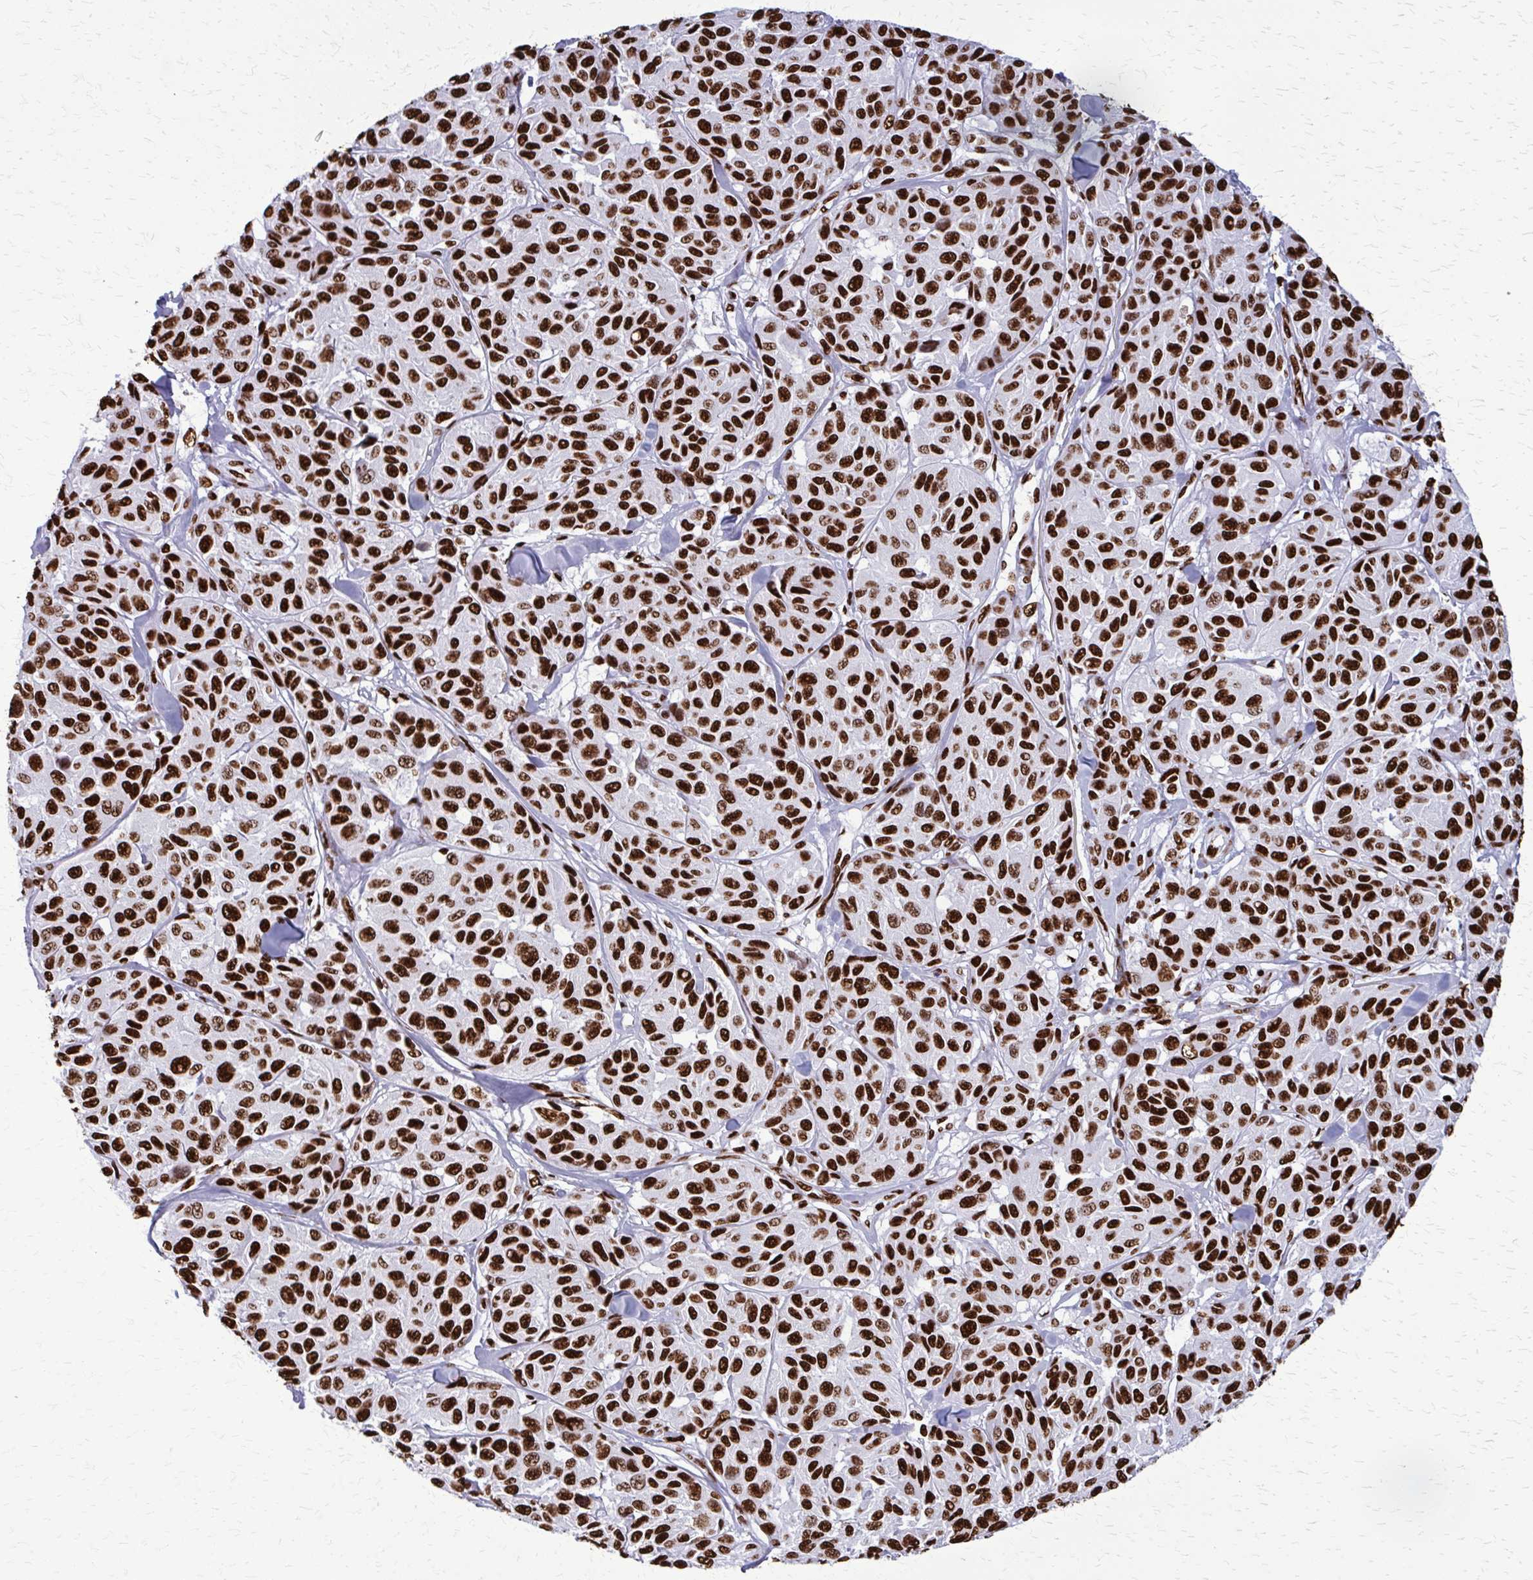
{"staining": {"intensity": "strong", "quantity": ">75%", "location": "nuclear"}, "tissue": "melanoma", "cell_type": "Tumor cells", "image_type": "cancer", "snomed": [{"axis": "morphology", "description": "Malignant melanoma, NOS"}, {"axis": "topography", "description": "Skin"}], "caption": "Immunohistochemical staining of human malignant melanoma exhibits strong nuclear protein positivity in approximately >75% of tumor cells. (brown staining indicates protein expression, while blue staining denotes nuclei).", "gene": "SFPQ", "patient": {"sex": "female", "age": 66}}